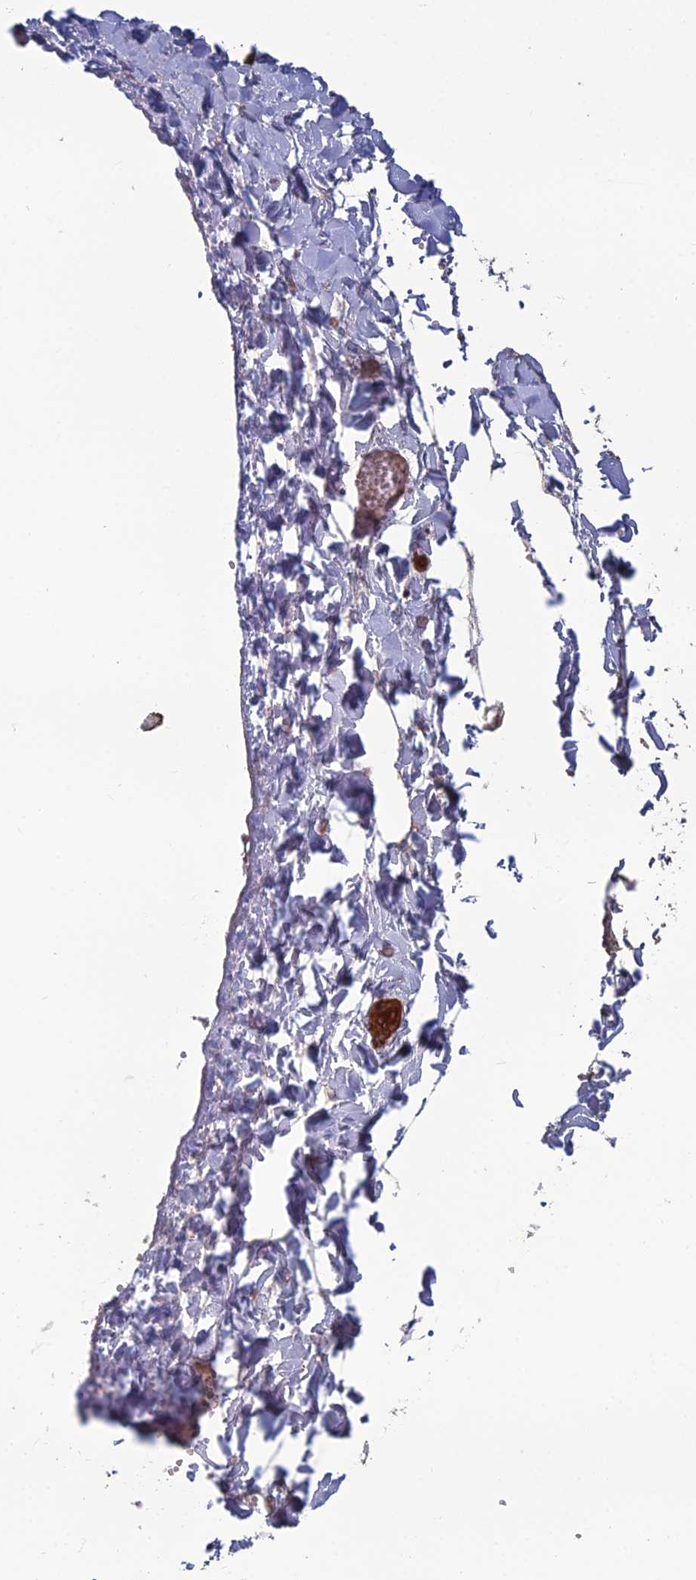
{"staining": {"intensity": "negative", "quantity": "none", "location": "none"}, "tissue": "adipose tissue", "cell_type": "Adipocytes", "image_type": "normal", "snomed": [{"axis": "morphology", "description": "Normal tissue, NOS"}, {"axis": "topography", "description": "Gallbladder"}, {"axis": "topography", "description": "Peripheral nerve tissue"}], "caption": "Immunohistochemical staining of benign adipose tissue reveals no significant expression in adipocytes.", "gene": "CCDC183", "patient": {"sex": "male", "age": 38}}